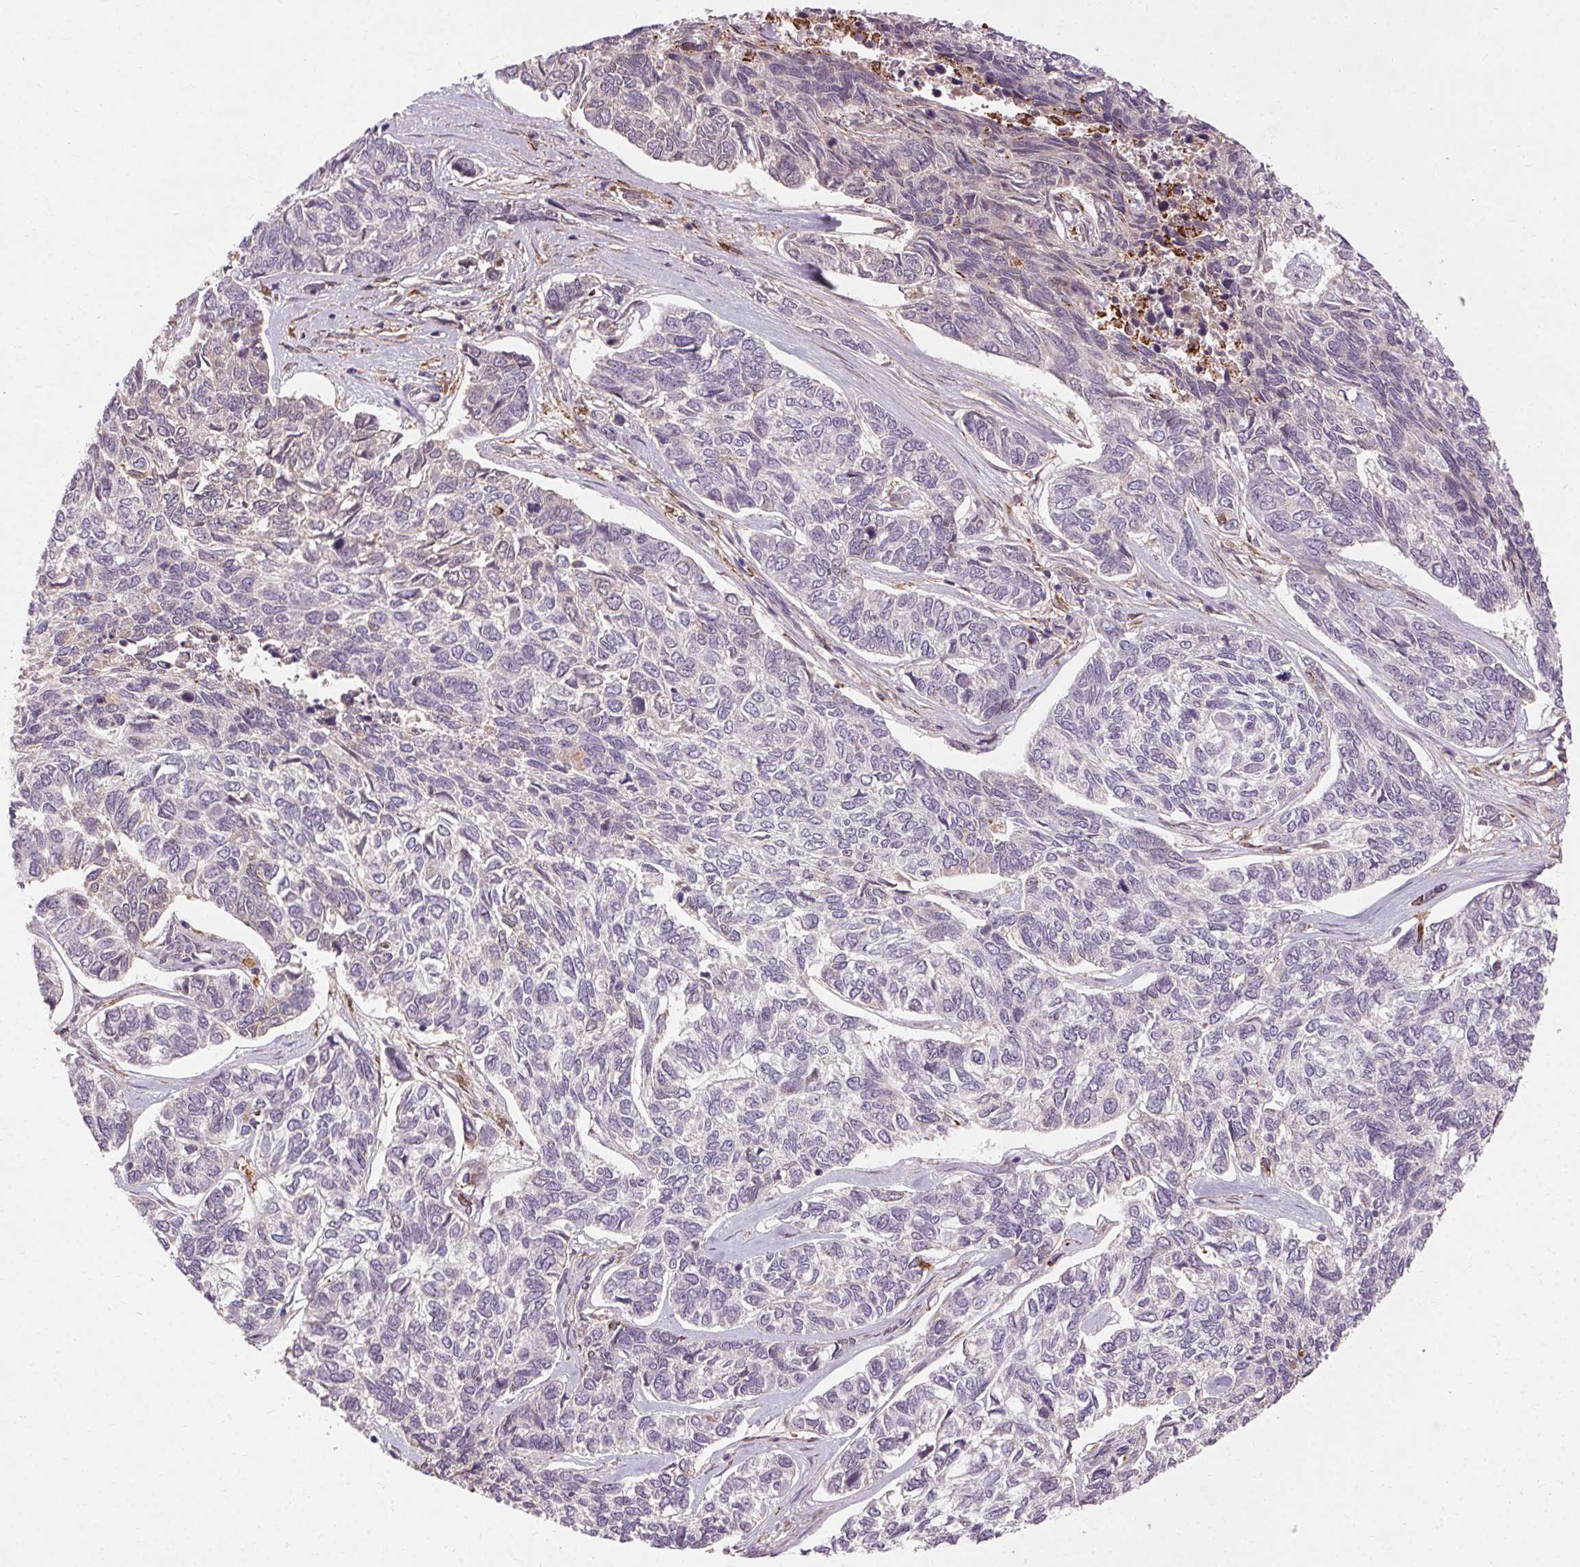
{"staining": {"intensity": "negative", "quantity": "none", "location": "none"}, "tissue": "skin cancer", "cell_type": "Tumor cells", "image_type": "cancer", "snomed": [{"axis": "morphology", "description": "Basal cell carcinoma"}, {"axis": "topography", "description": "Skin"}], "caption": "Micrograph shows no protein expression in tumor cells of basal cell carcinoma (skin) tissue. The staining is performed using DAB (3,3'-diaminobenzidine) brown chromogen with nuclei counter-stained in using hematoxylin.", "gene": "REP15", "patient": {"sex": "female", "age": 65}}